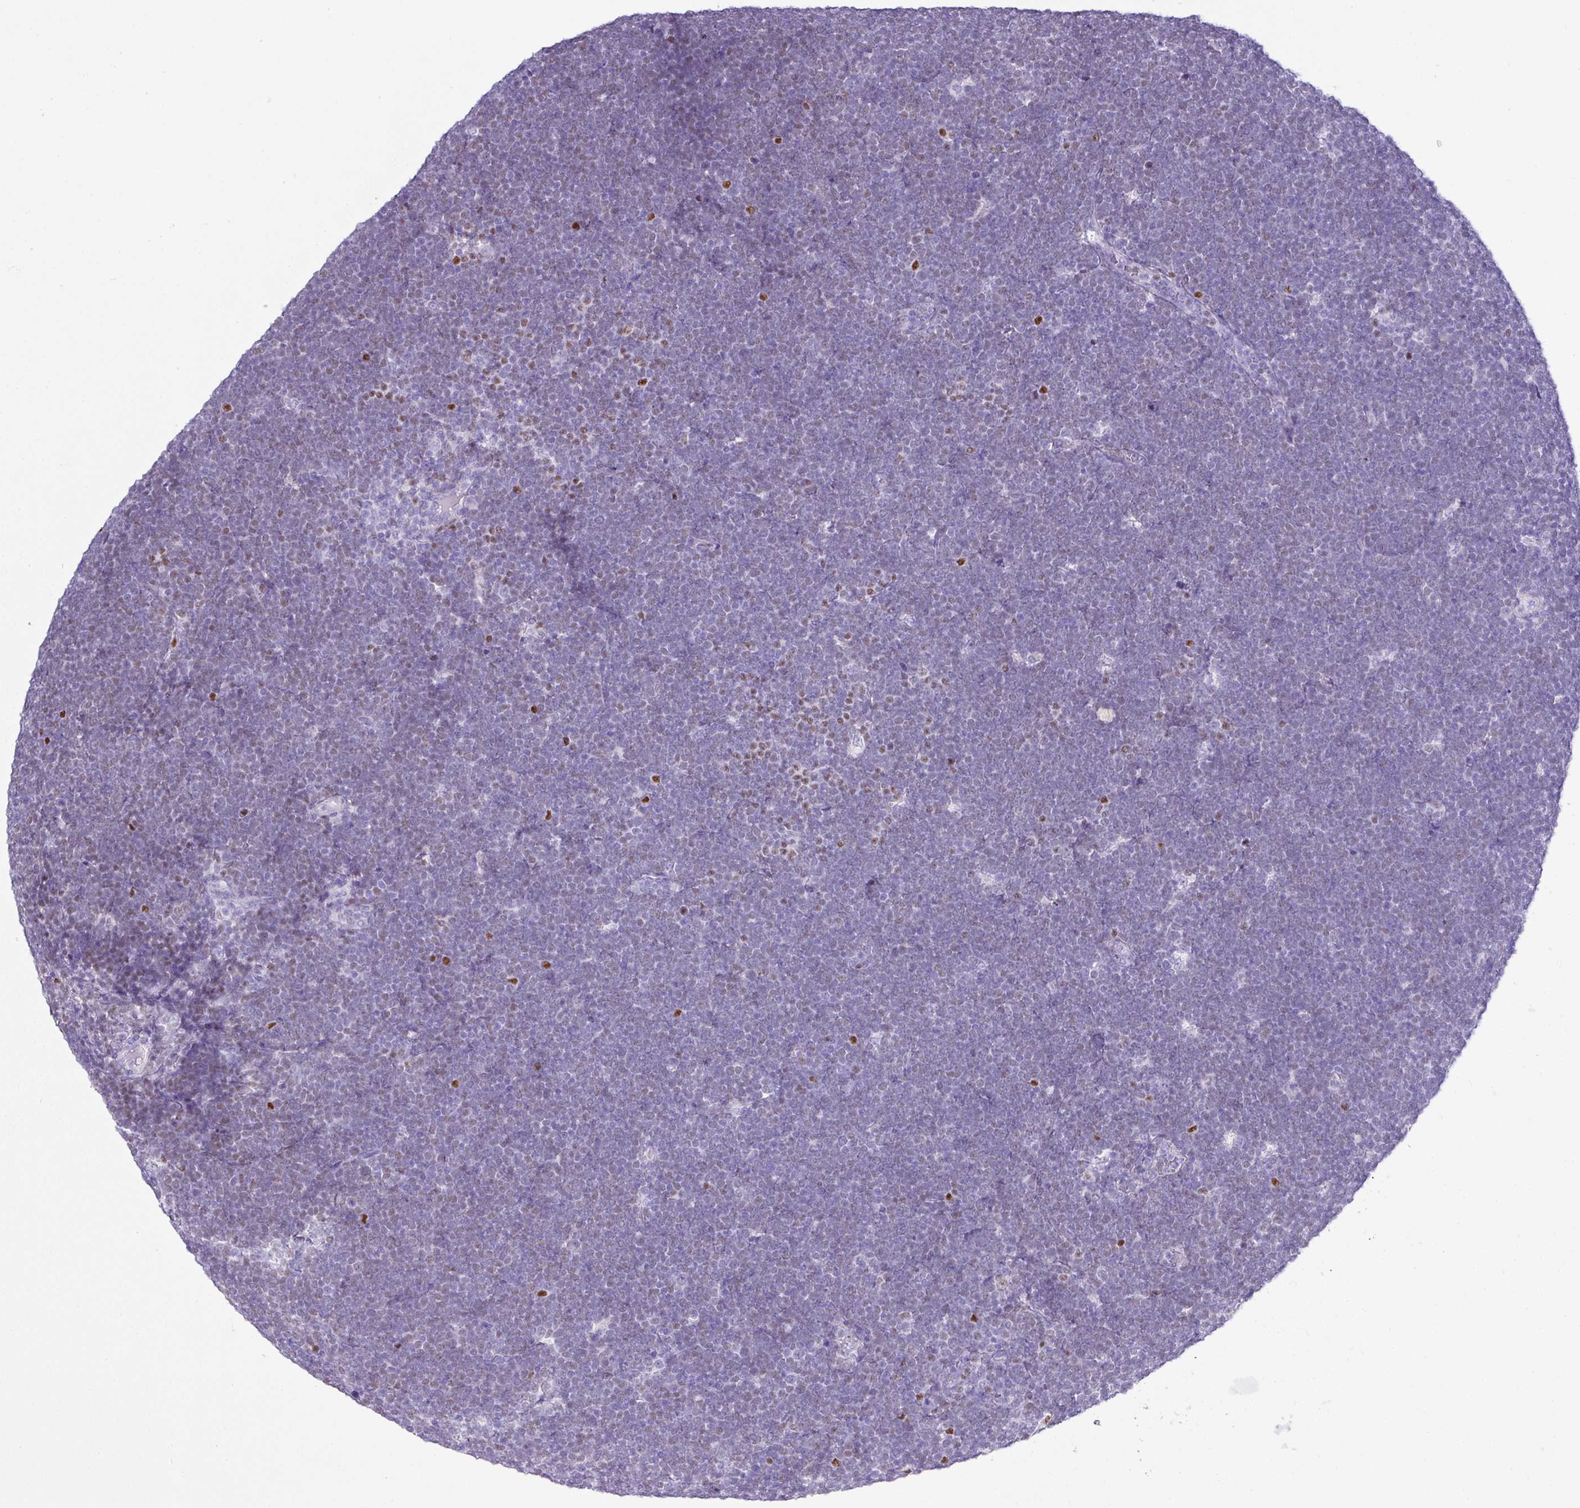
{"staining": {"intensity": "negative", "quantity": "none", "location": "none"}, "tissue": "lymphoma", "cell_type": "Tumor cells", "image_type": "cancer", "snomed": [{"axis": "morphology", "description": "Malignant lymphoma, non-Hodgkin's type, High grade"}, {"axis": "topography", "description": "Lymph node"}], "caption": "High power microscopy micrograph of an immunohistochemistry (IHC) micrograph of lymphoma, revealing no significant staining in tumor cells.", "gene": "BCL11A", "patient": {"sex": "male", "age": 13}}